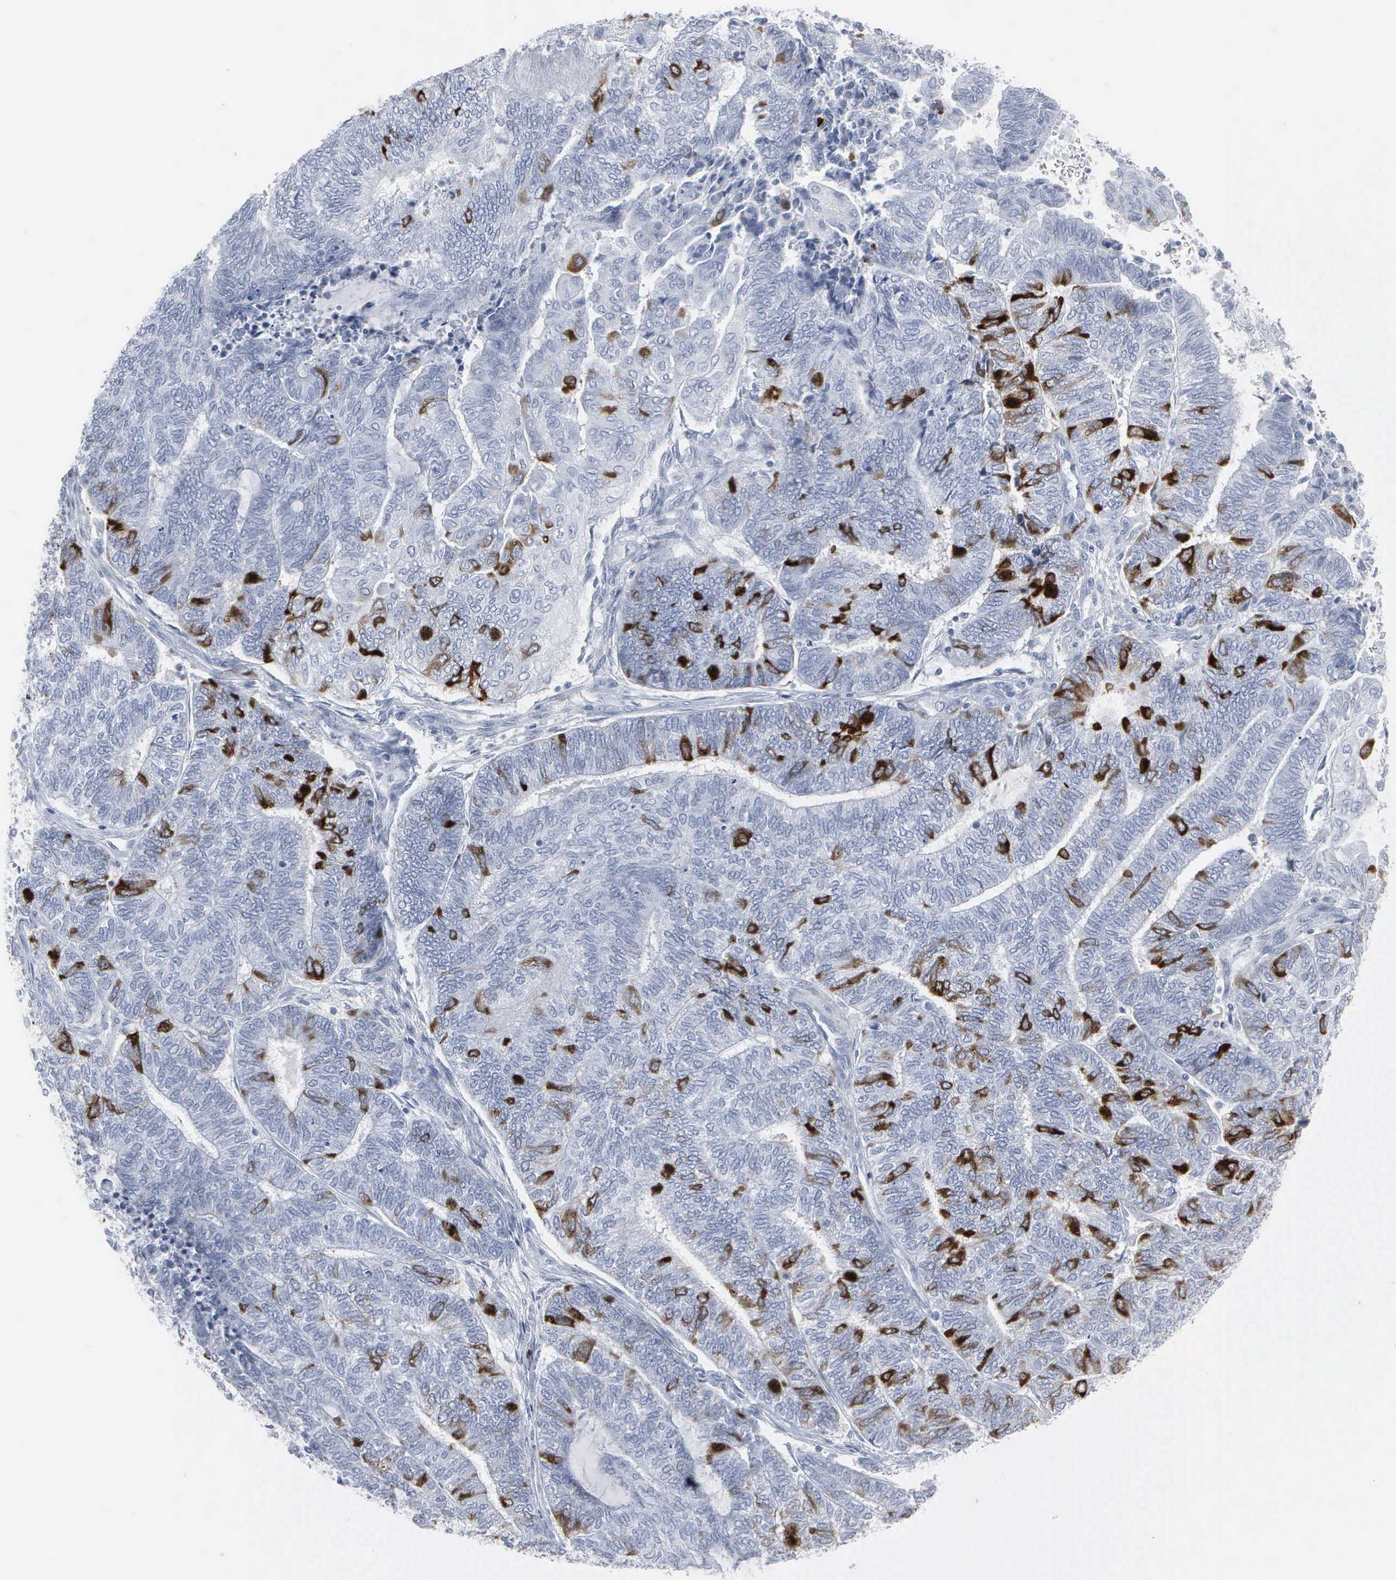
{"staining": {"intensity": "strong", "quantity": "<25%", "location": "cytoplasmic/membranous,nuclear"}, "tissue": "endometrial cancer", "cell_type": "Tumor cells", "image_type": "cancer", "snomed": [{"axis": "morphology", "description": "Adenocarcinoma, NOS"}, {"axis": "topography", "description": "Uterus"}, {"axis": "topography", "description": "Endometrium"}], "caption": "IHC of human endometrial cancer (adenocarcinoma) shows medium levels of strong cytoplasmic/membranous and nuclear expression in about <25% of tumor cells. (Brightfield microscopy of DAB IHC at high magnification).", "gene": "CCNB1", "patient": {"sex": "female", "age": 70}}